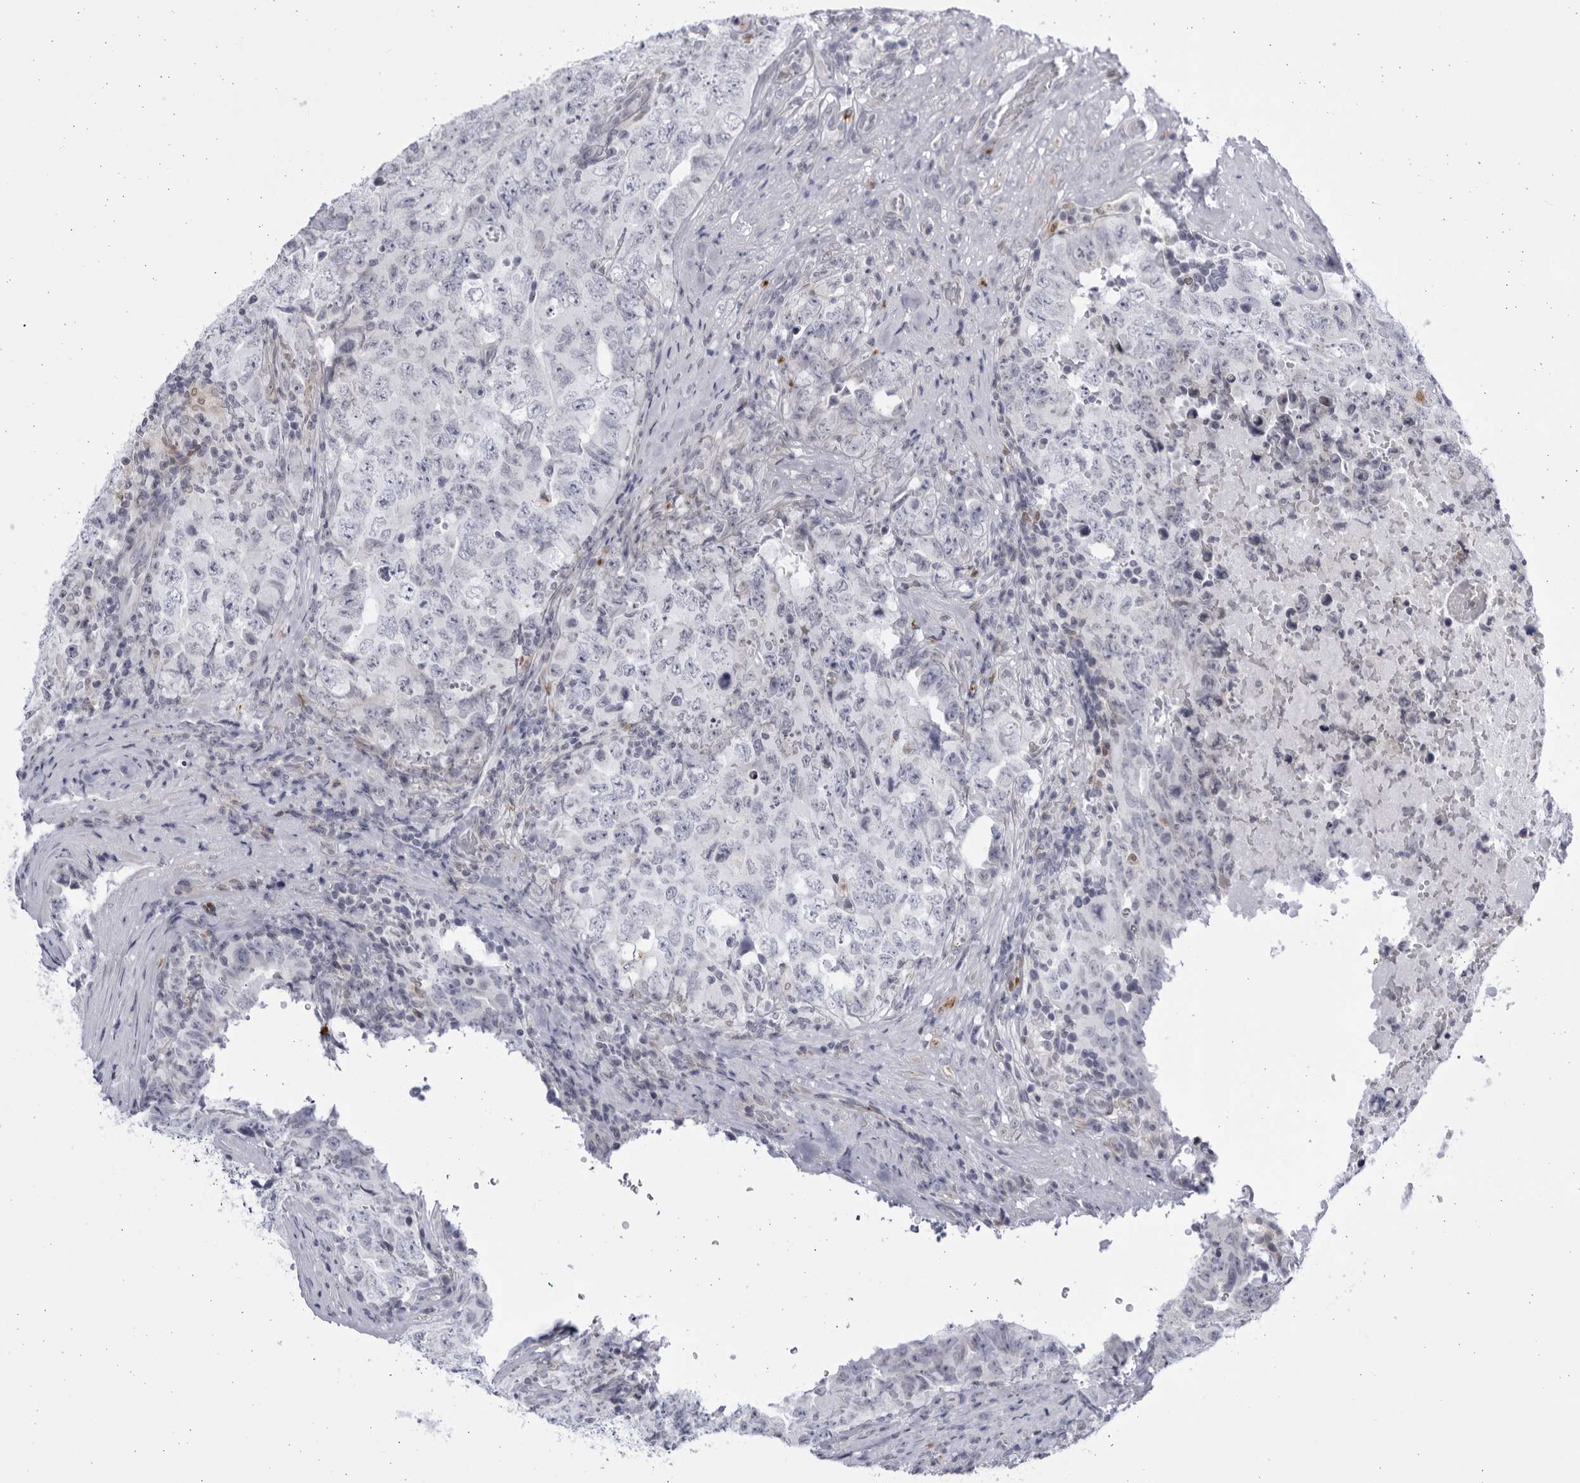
{"staining": {"intensity": "negative", "quantity": "none", "location": "none"}, "tissue": "testis cancer", "cell_type": "Tumor cells", "image_type": "cancer", "snomed": [{"axis": "morphology", "description": "Carcinoma, Embryonal, NOS"}, {"axis": "topography", "description": "Testis"}], "caption": "A histopathology image of human testis cancer is negative for staining in tumor cells.", "gene": "CCDC181", "patient": {"sex": "male", "age": 26}}